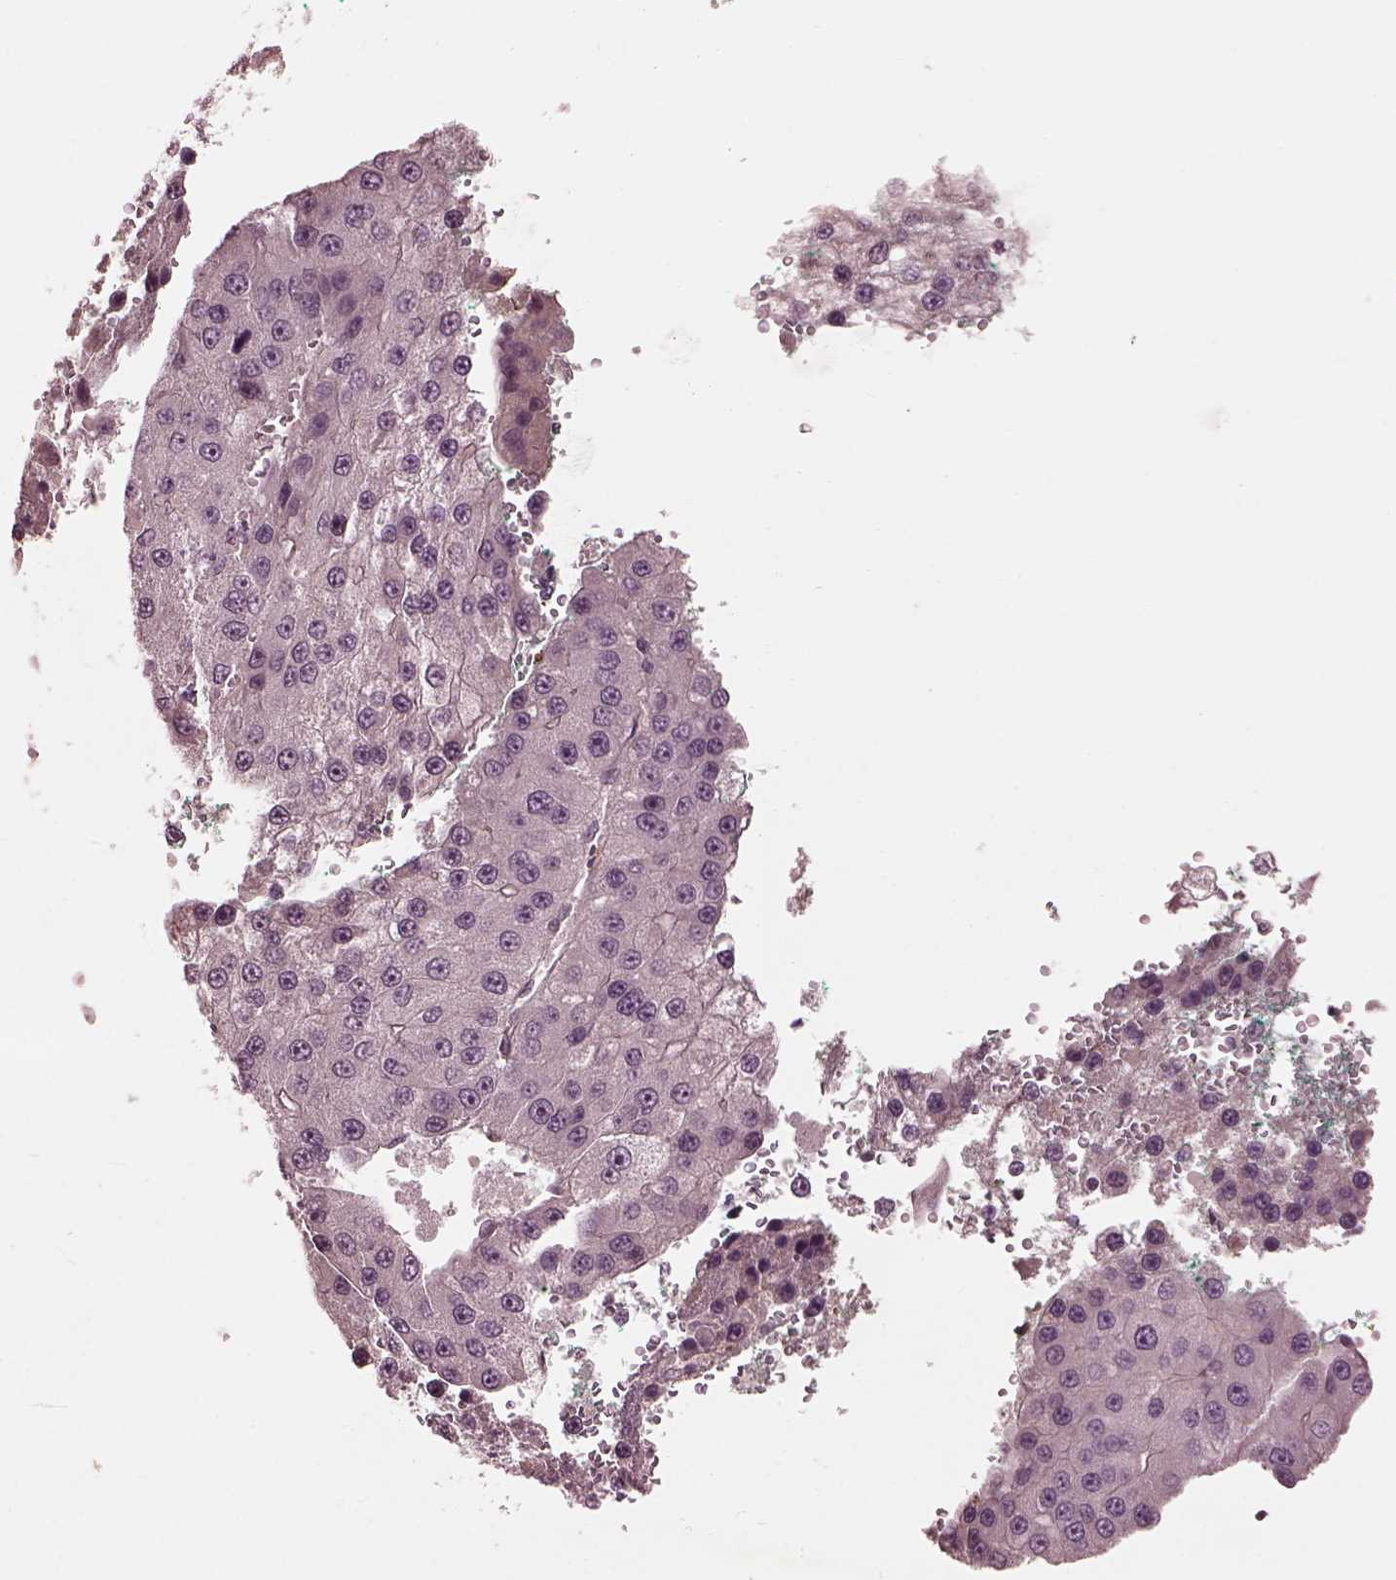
{"staining": {"intensity": "negative", "quantity": "none", "location": "none"}, "tissue": "liver cancer", "cell_type": "Tumor cells", "image_type": "cancer", "snomed": [{"axis": "morphology", "description": "Carcinoma, Hepatocellular, NOS"}, {"axis": "topography", "description": "Liver"}], "caption": "A histopathology image of liver cancer (hepatocellular carcinoma) stained for a protein shows no brown staining in tumor cells. (DAB immunohistochemistry with hematoxylin counter stain).", "gene": "EFEMP1", "patient": {"sex": "female", "age": 73}}